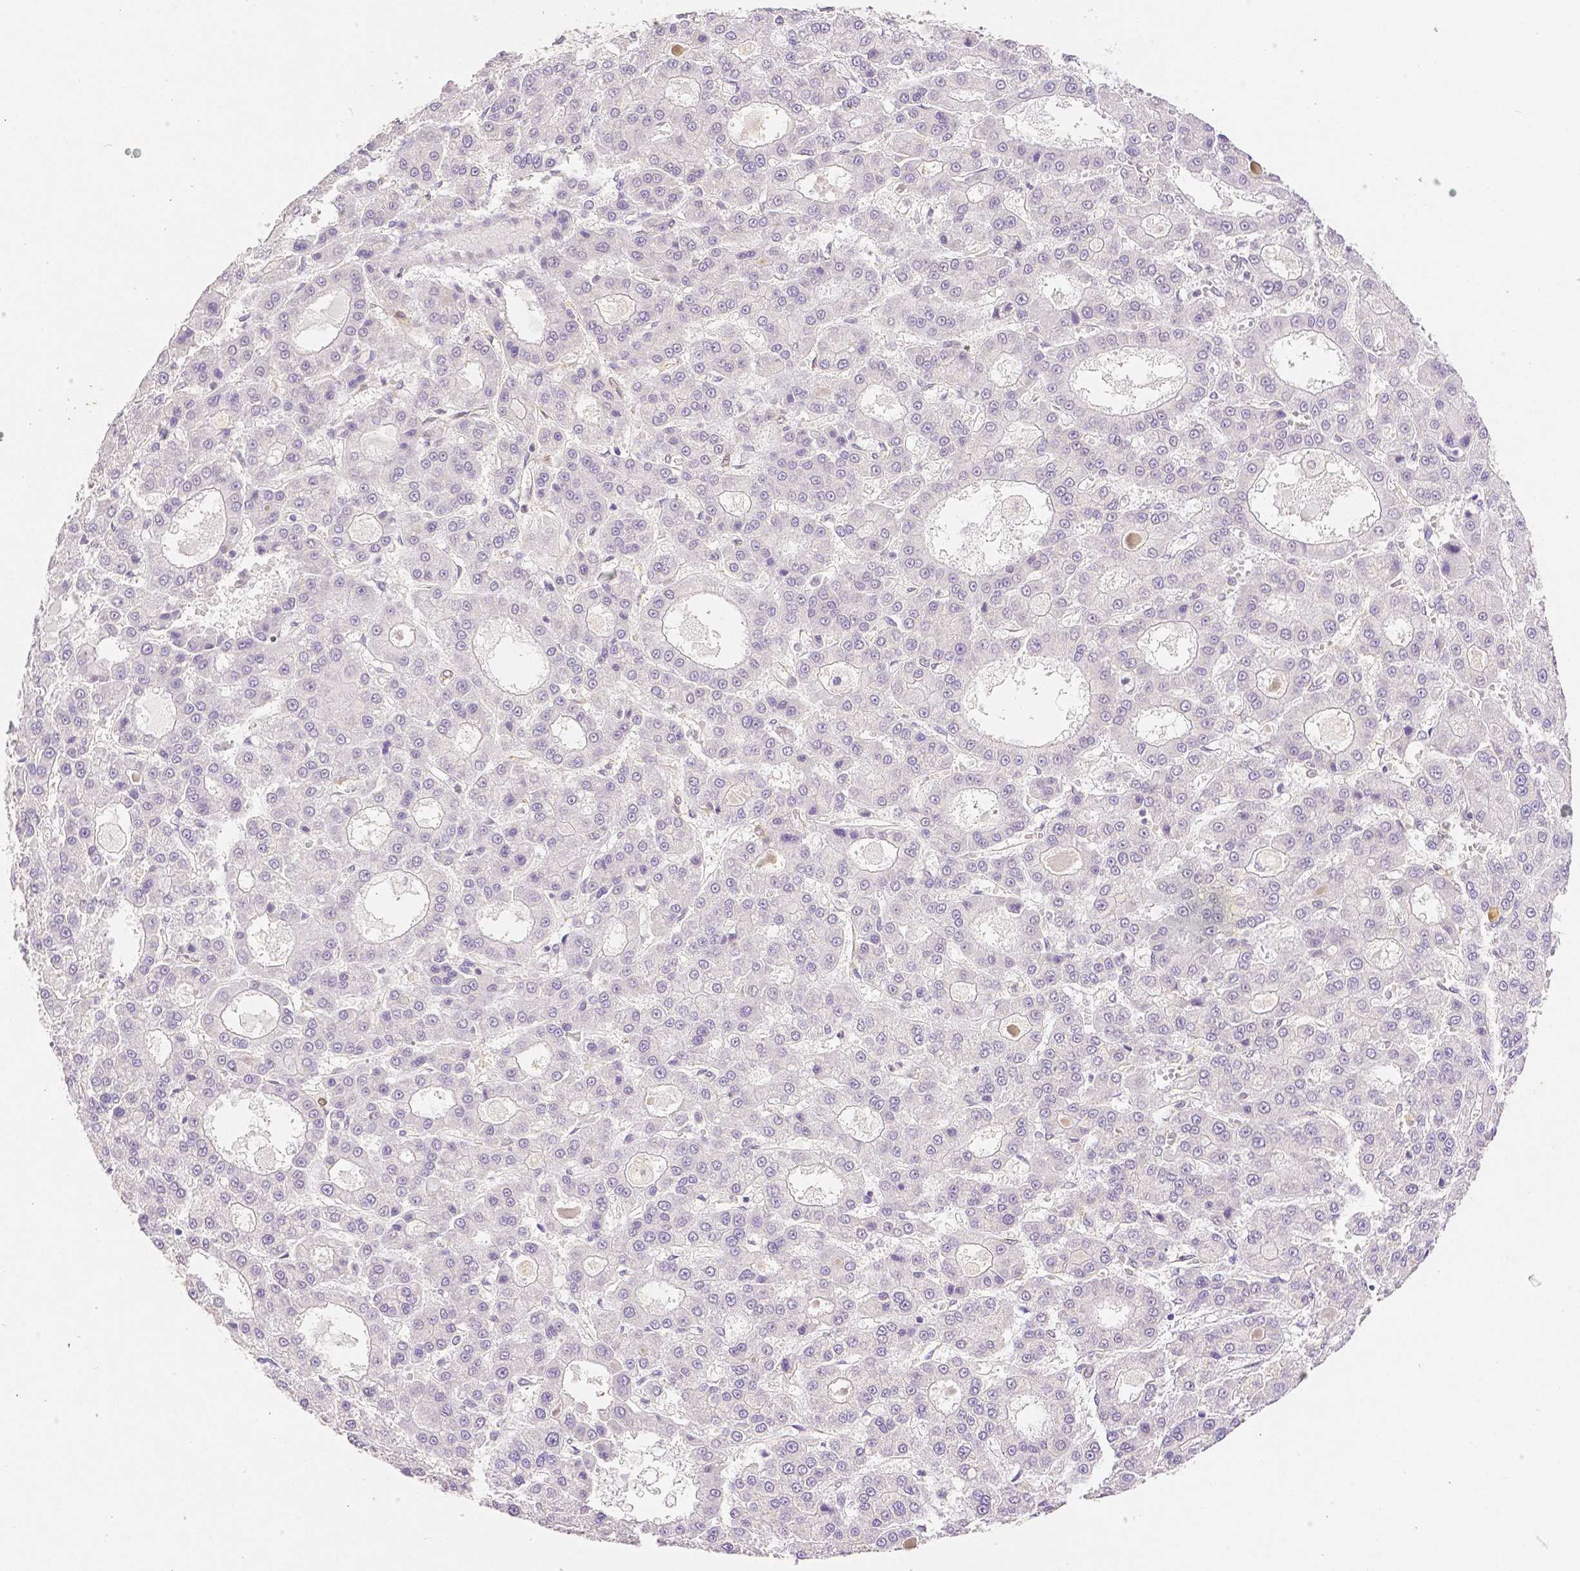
{"staining": {"intensity": "negative", "quantity": "none", "location": "none"}, "tissue": "liver cancer", "cell_type": "Tumor cells", "image_type": "cancer", "snomed": [{"axis": "morphology", "description": "Carcinoma, Hepatocellular, NOS"}, {"axis": "topography", "description": "Liver"}], "caption": "Image shows no protein expression in tumor cells of liver cancer tissue.", "gene": "THY1", "patient": {"sex": "male", "age": 70}}